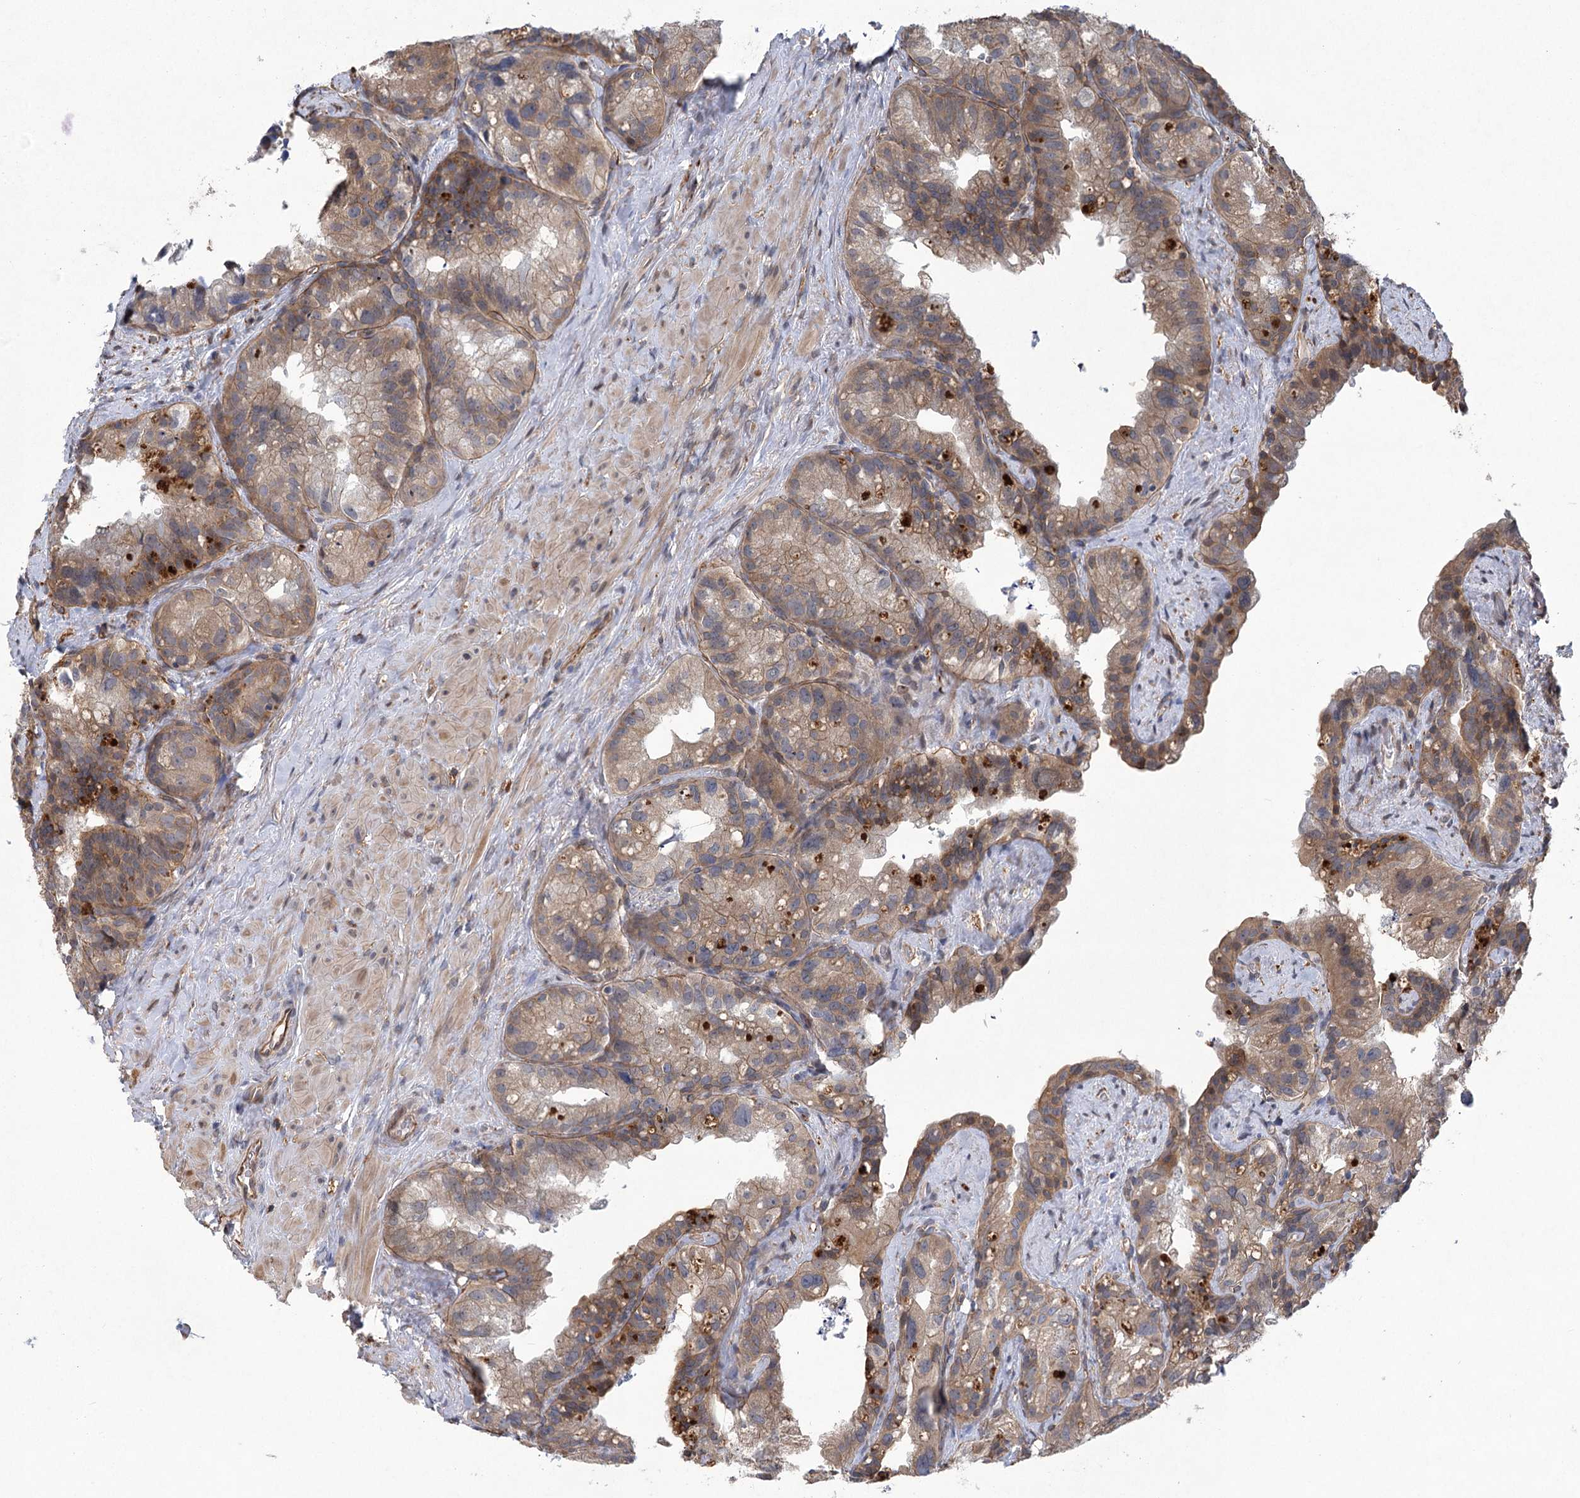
{"staining": {"intensity": "moderate", "quantity": "25%-75%", "location": "cytoplasmic/membranous"}, "tissue": "prostate cancer", "cell_type": "Tumor cells", "image_type": "cancer", "snomed": [{"axis": "morphology", "description": "Normal tissue, NOS"}, {"axis": "morphology", "description": "Adenocarcinoma, Low grade"}, {"axis": "topography", "description": "Prostate"}], "caption": "About 25%-75% of tumor cells in prostate cancer display moderate cytoplasmic/membranous protein positivity as visualized by brown immunohistochemical staining.", "gene": "RWDD4", "patient": {"sex": "male", "age": 72}}